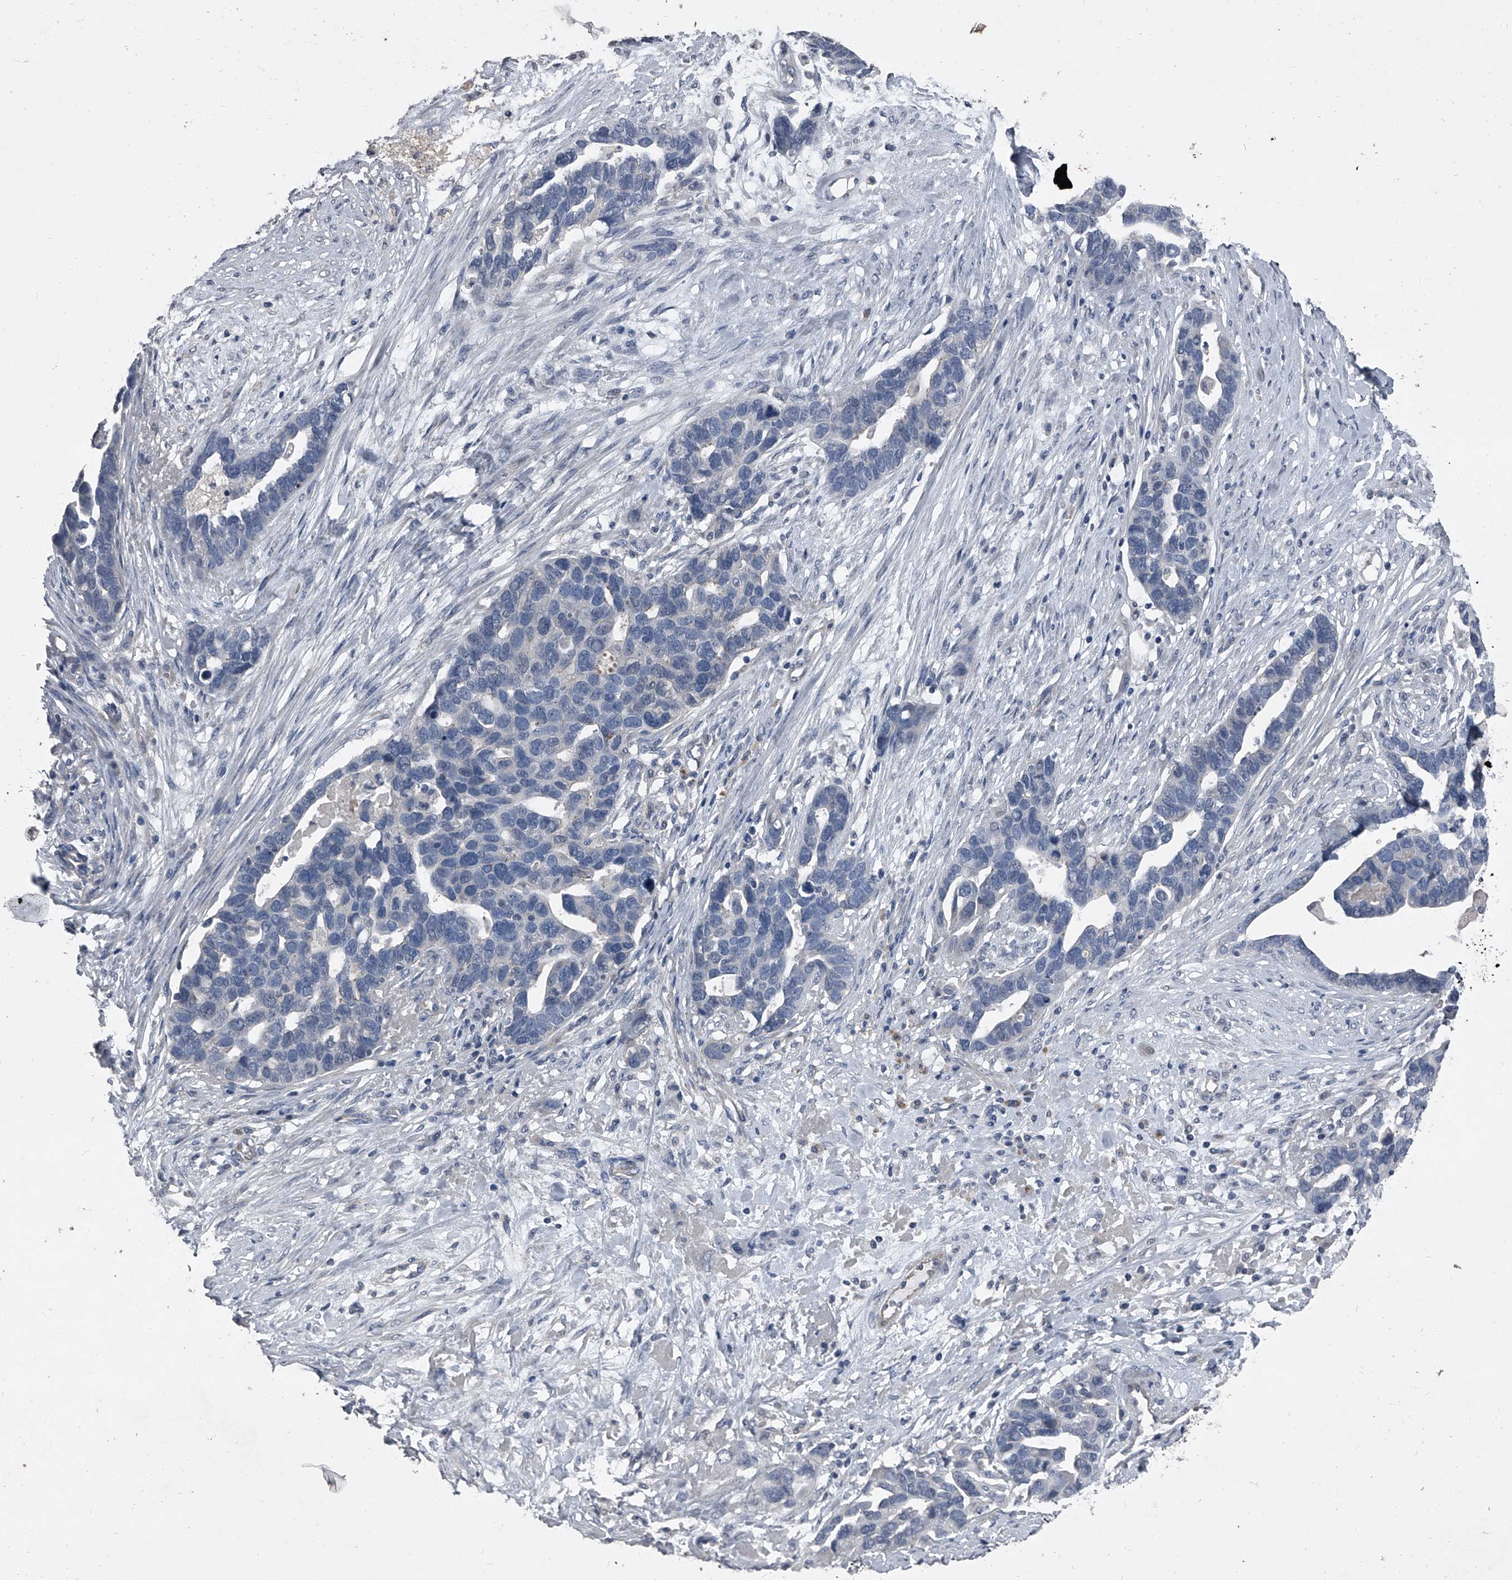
{"staining": {"intensity": "negative", "quantity": "none", "location": "none"}, "tissue": "ovarian cancer", "cell_type": "Tumor cells", "image_type": "cancer", "snomed": [{"axis": "morphology", "description": "Cystadenocarcinoma, serous, NOS"}, {"axis": "topography", "description": "Ovary"}], "caption": "This is an IHC micrograph of human ovarian cancer (serous cystadenocarcinoma). There is no staining in tumor cells.", "gene": "HEPHL1", "patient": {"sex": "female", "age": 54}}